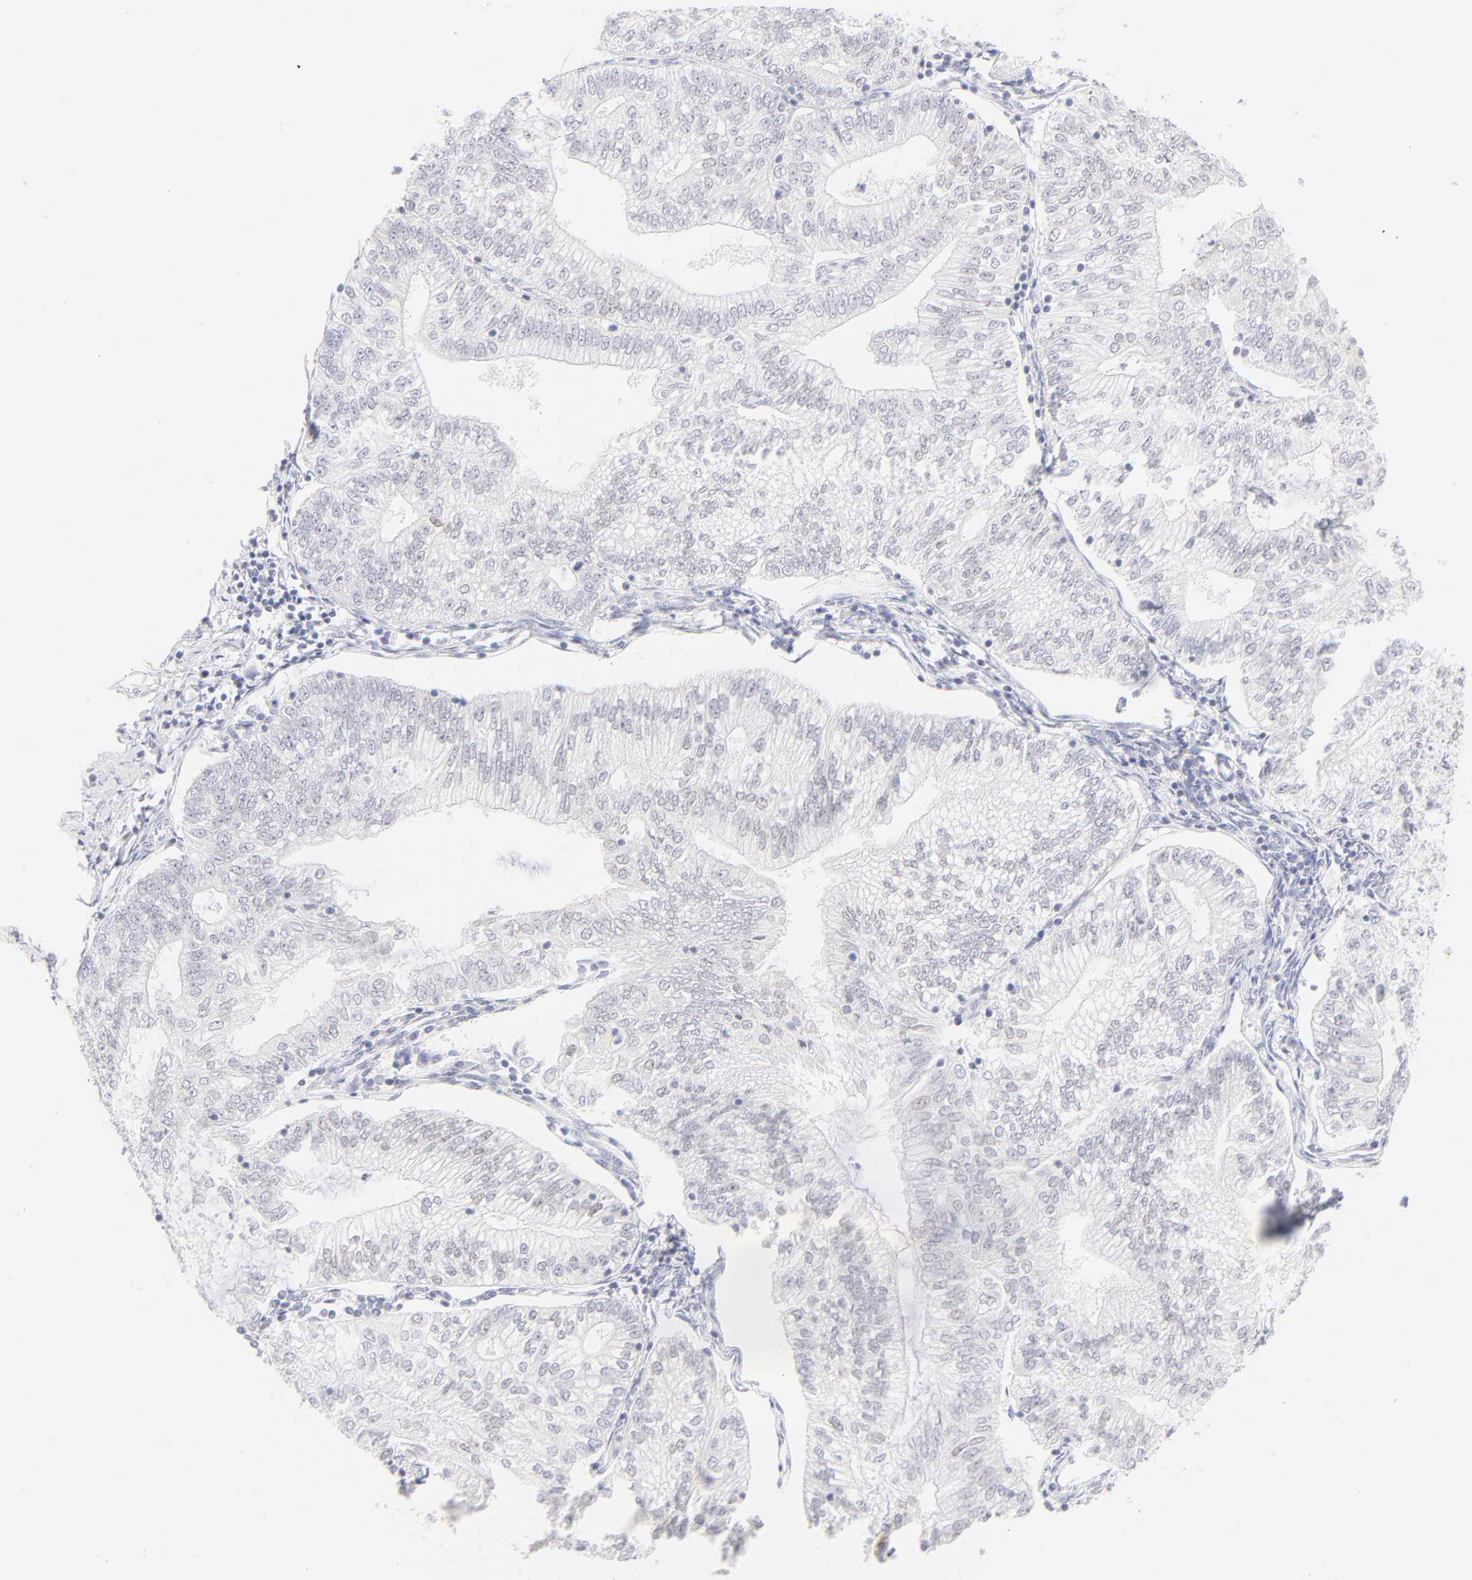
{"staining": {"intensity": "negative", "quantity": "none", "location": "none"}, "tissue": "endometrial cancer", "cell_type": "Tumor cells", "image_type": "cancer", "snomed": [{"axis": "morphology", "description": "Adenocarcinoma, NOS"}, {"axis": "topography", "description": "Endometrium"}], "caption": "Endometrial cancer (adenocarcinoma) was stained to show a protein in brown. There is no significant staining in tumor cells.", "gene": "ELF3", "patient": {"sex": "female", "age": 69}}